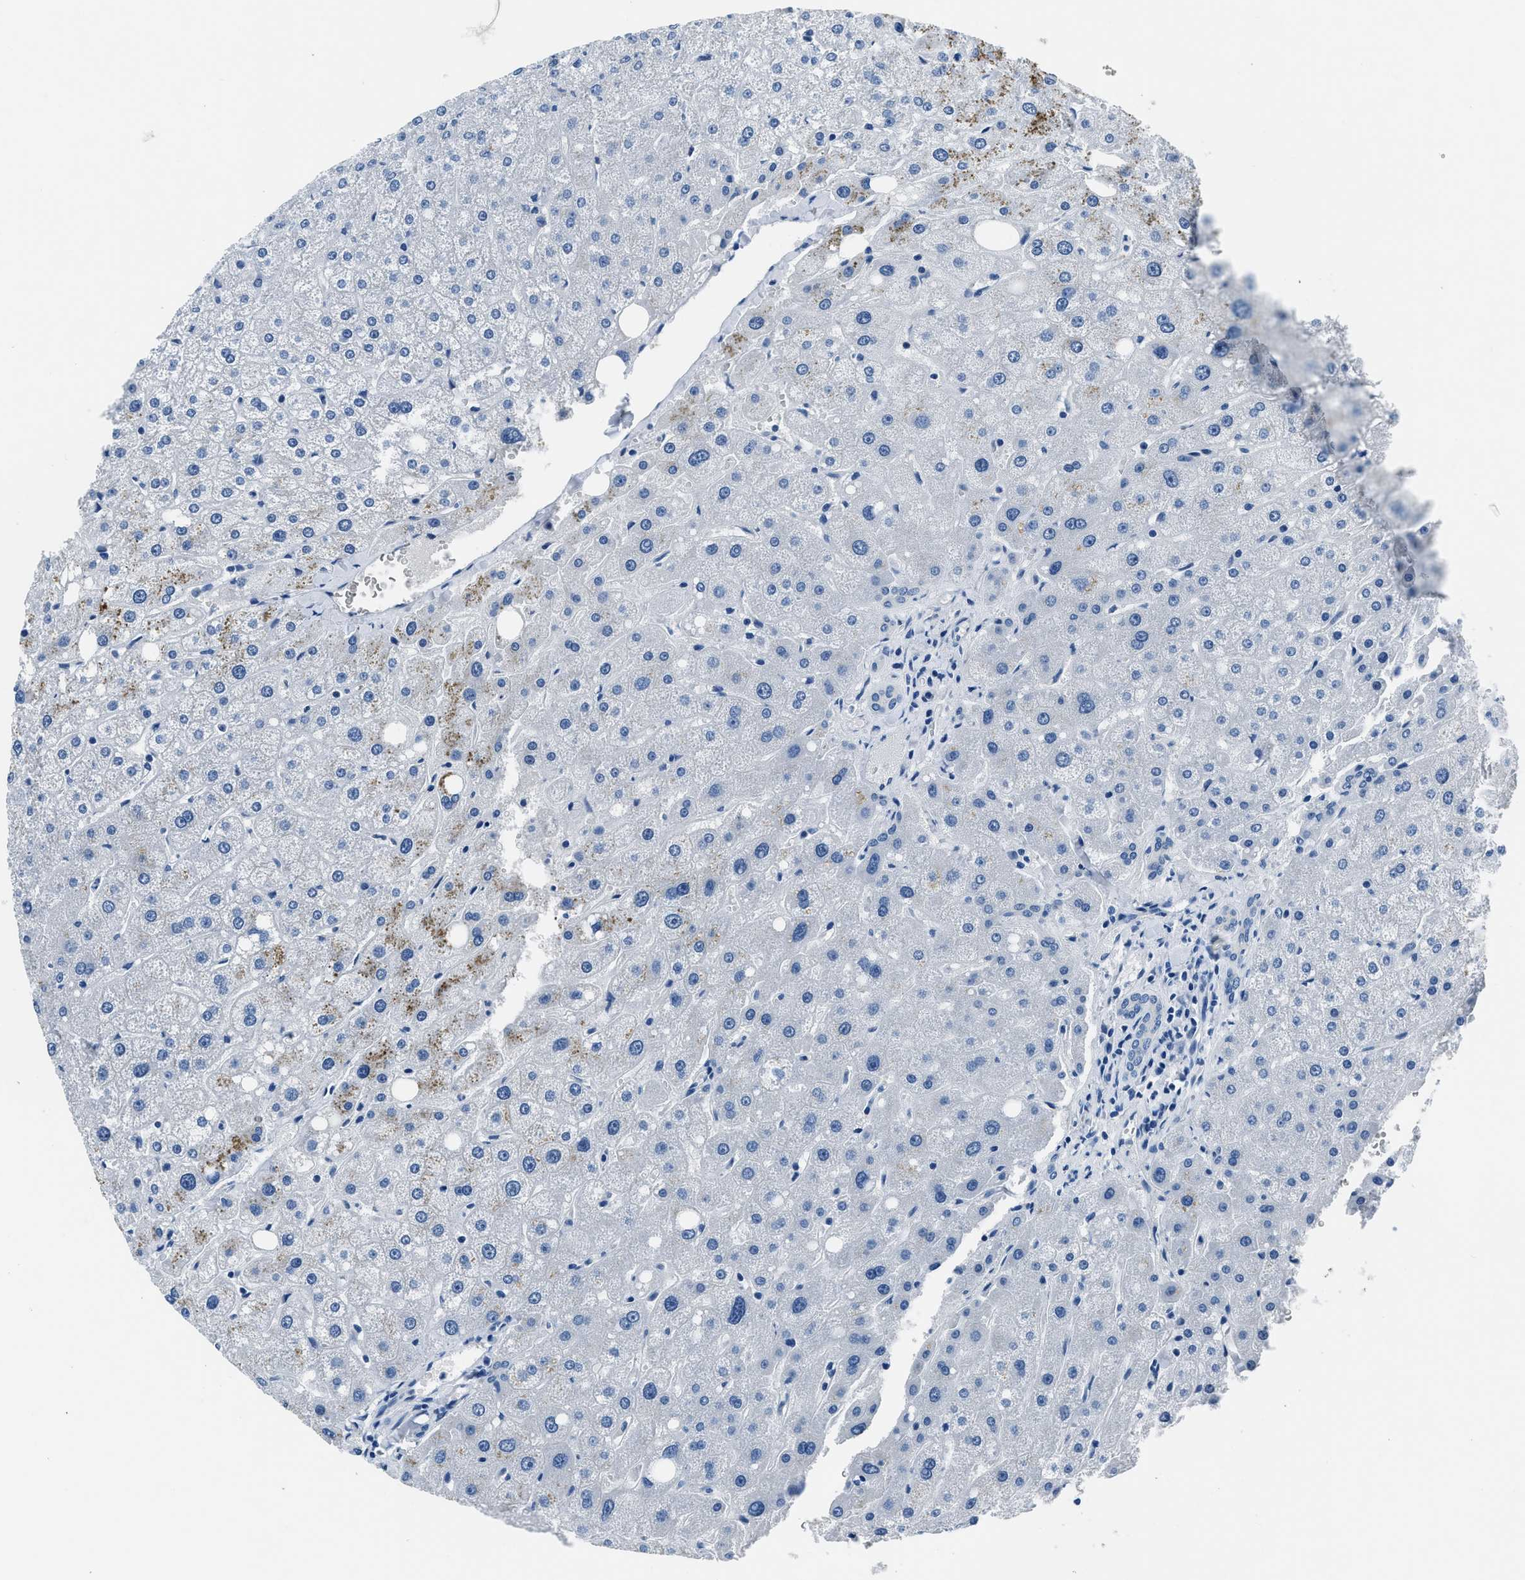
{"staining": {"intensity": "negative", "quantity": "none", "location": "none"}, "tissue": "liver", "cell_type": "Cholangiocytes", "image_type": "normal", "snomed": [{"axis": "morphology", "description": "Normal tissue, NOS"}, {"axis": "topography", "description": "Liver"}], "caption": "DAB immunohistochemical staining of benign human liver shows no significant expression in cholangiocytes.", "gene": "GJA3", "patient": {"sex": "male", "age": 73}}